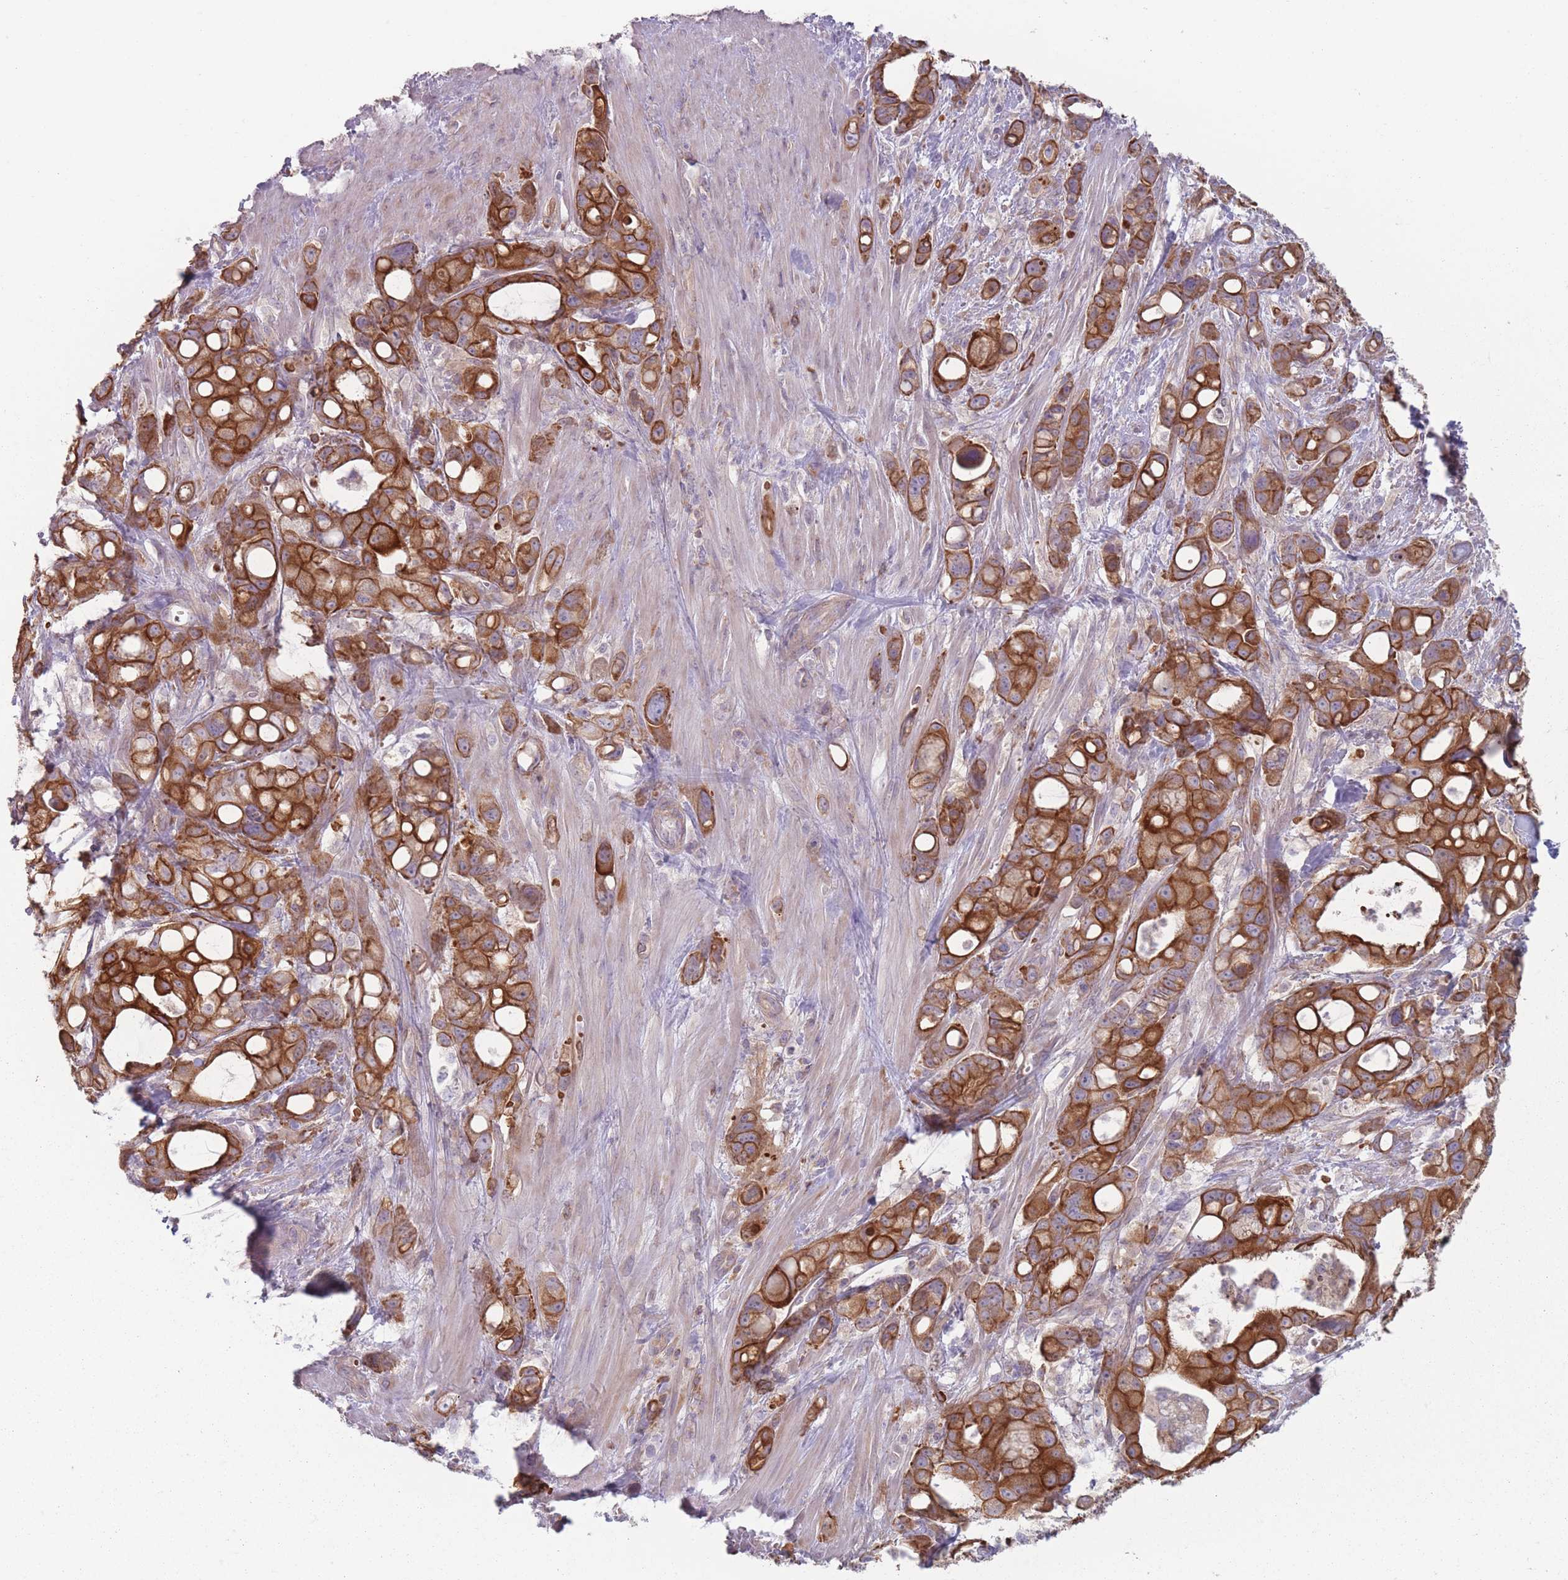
{"staining": {"intensity": "strong", "quantity": ">75%", "location": "cytoplasmic/membranous"}, "tissue": "pancreatic cancer", "cell_type": "Tumor cells", "image_type": "cancer", "snomed": [{"axis": "morphology", "description": "Adenocarcinoma, NOS"}, {"axis": "topography", "description": "Pancreas"}], "caption": "Strong cytoplasmic/membranous protein expression is seen in approximately >75% of tumor cells in adenocarcinoma (pancreatic). (DAB (3,3'-diaminobenzidine) IHC, brown staining for protein, blue staining for nuclei).", "gene": "HSBP1L1", "patient": {"sex": "male", "age": 68}}